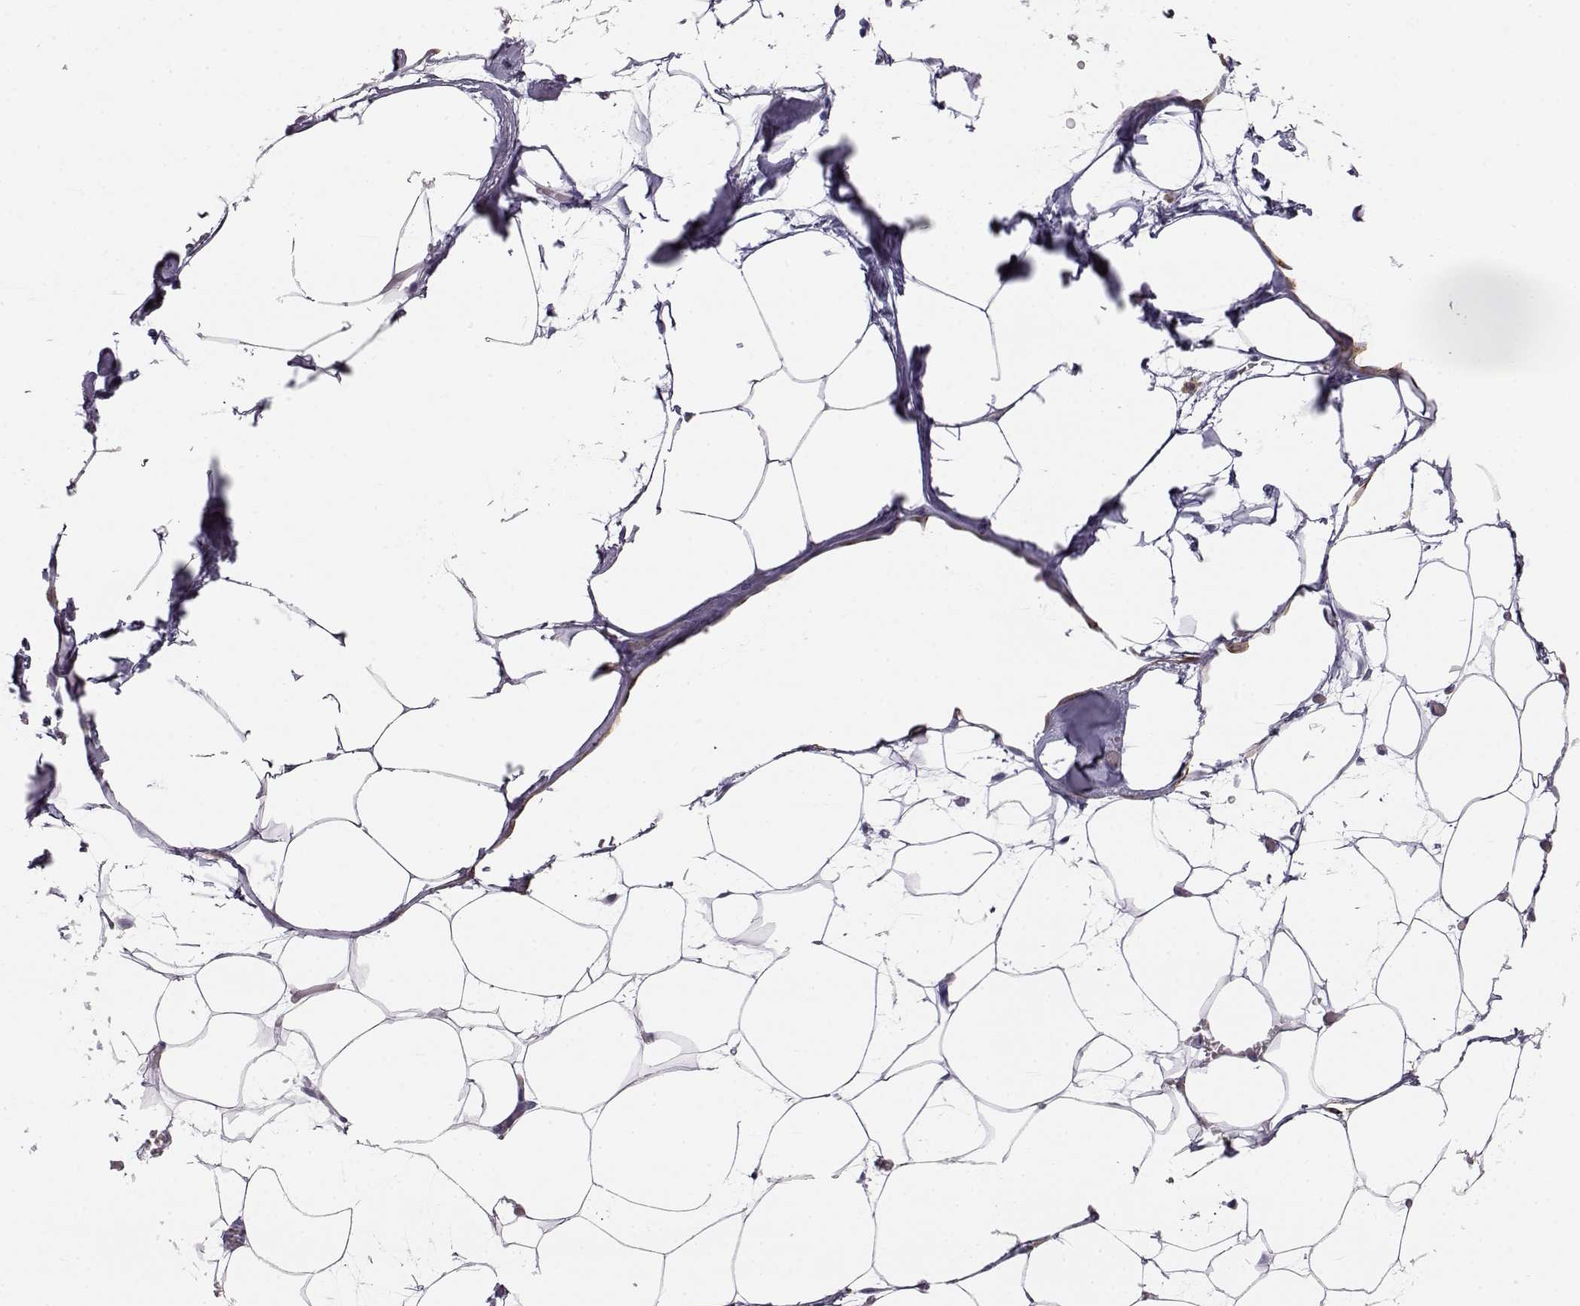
{"staining": {"intensity": "negative", "quantity": "none", "location": "none"}, "tissue": "adipose tissue", "cell_type": "Adipocytes", "image_type": "normal", "snomed": [{"axis": "morphology", "description": "Normal tissue, NOS"}, {"axis": "topography", "description": "Adipose tissue"}], "caption": "Human adipose tissue stained for a protein using IHC demonstrates no positivity in adipocytes.", "gene": "ITLN1", "patient": {"sex": "male", "age": 57}}